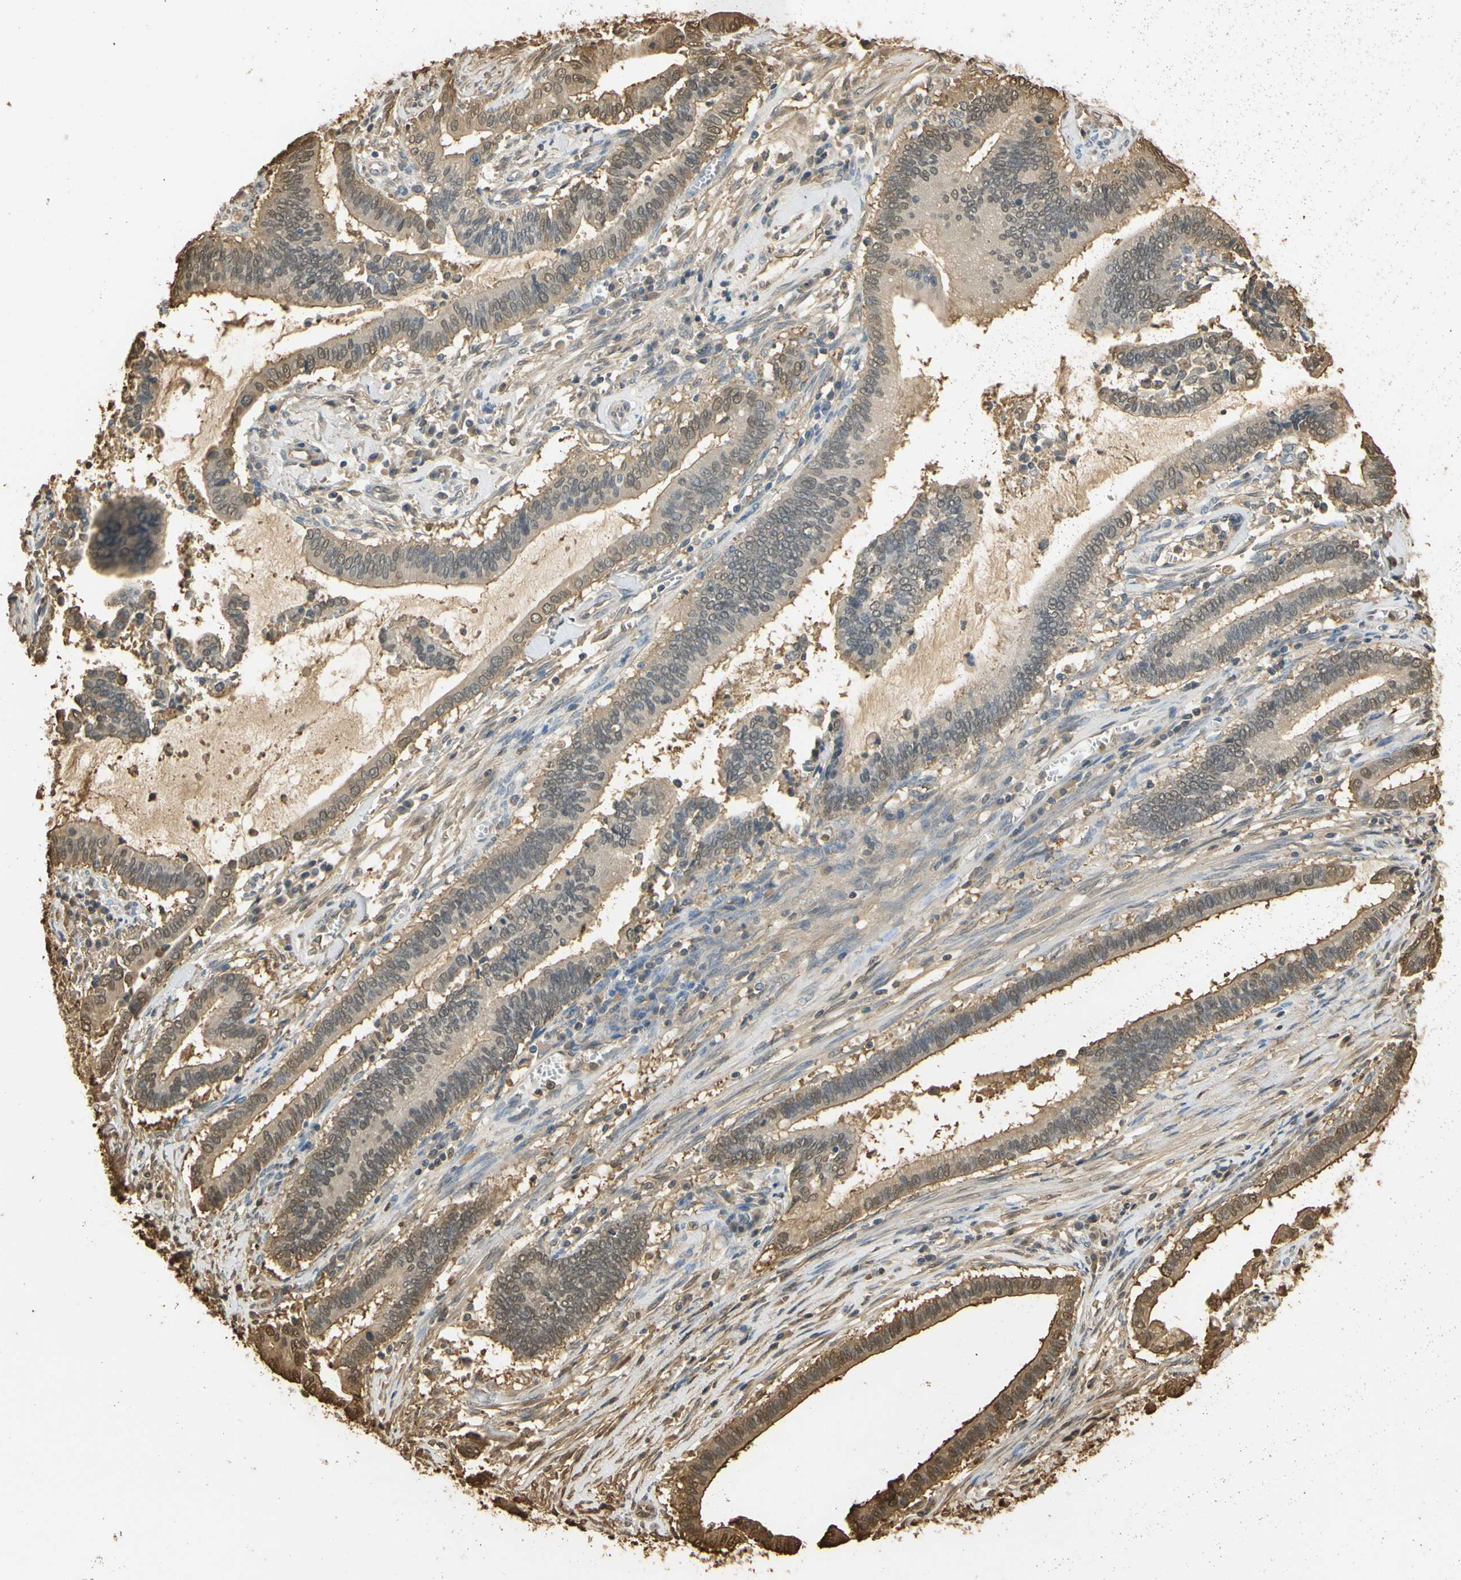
{"staining": {"intensity": "moderate", "quantity": ">75%", "location": "cytoplasmic/membranous,nuclear"}, "tissue": "cervical cancer", "cell_type": "Tumor cells", "image_type": "cancer", "snomed": [{"axis": "morphology", "description": "Adenocarcinoma, NOS"}, {"axis": "topography", "description": "Cervix"}], "caption": "Immunohistochemistry (DAB) staining of human cervical cancer shows moderate cytoplasmic/membranous and nuclear protein positivity in about >75% of tumor cells.", "gene": "S100A6", "patient": {"sex": "female", "age": 44}}